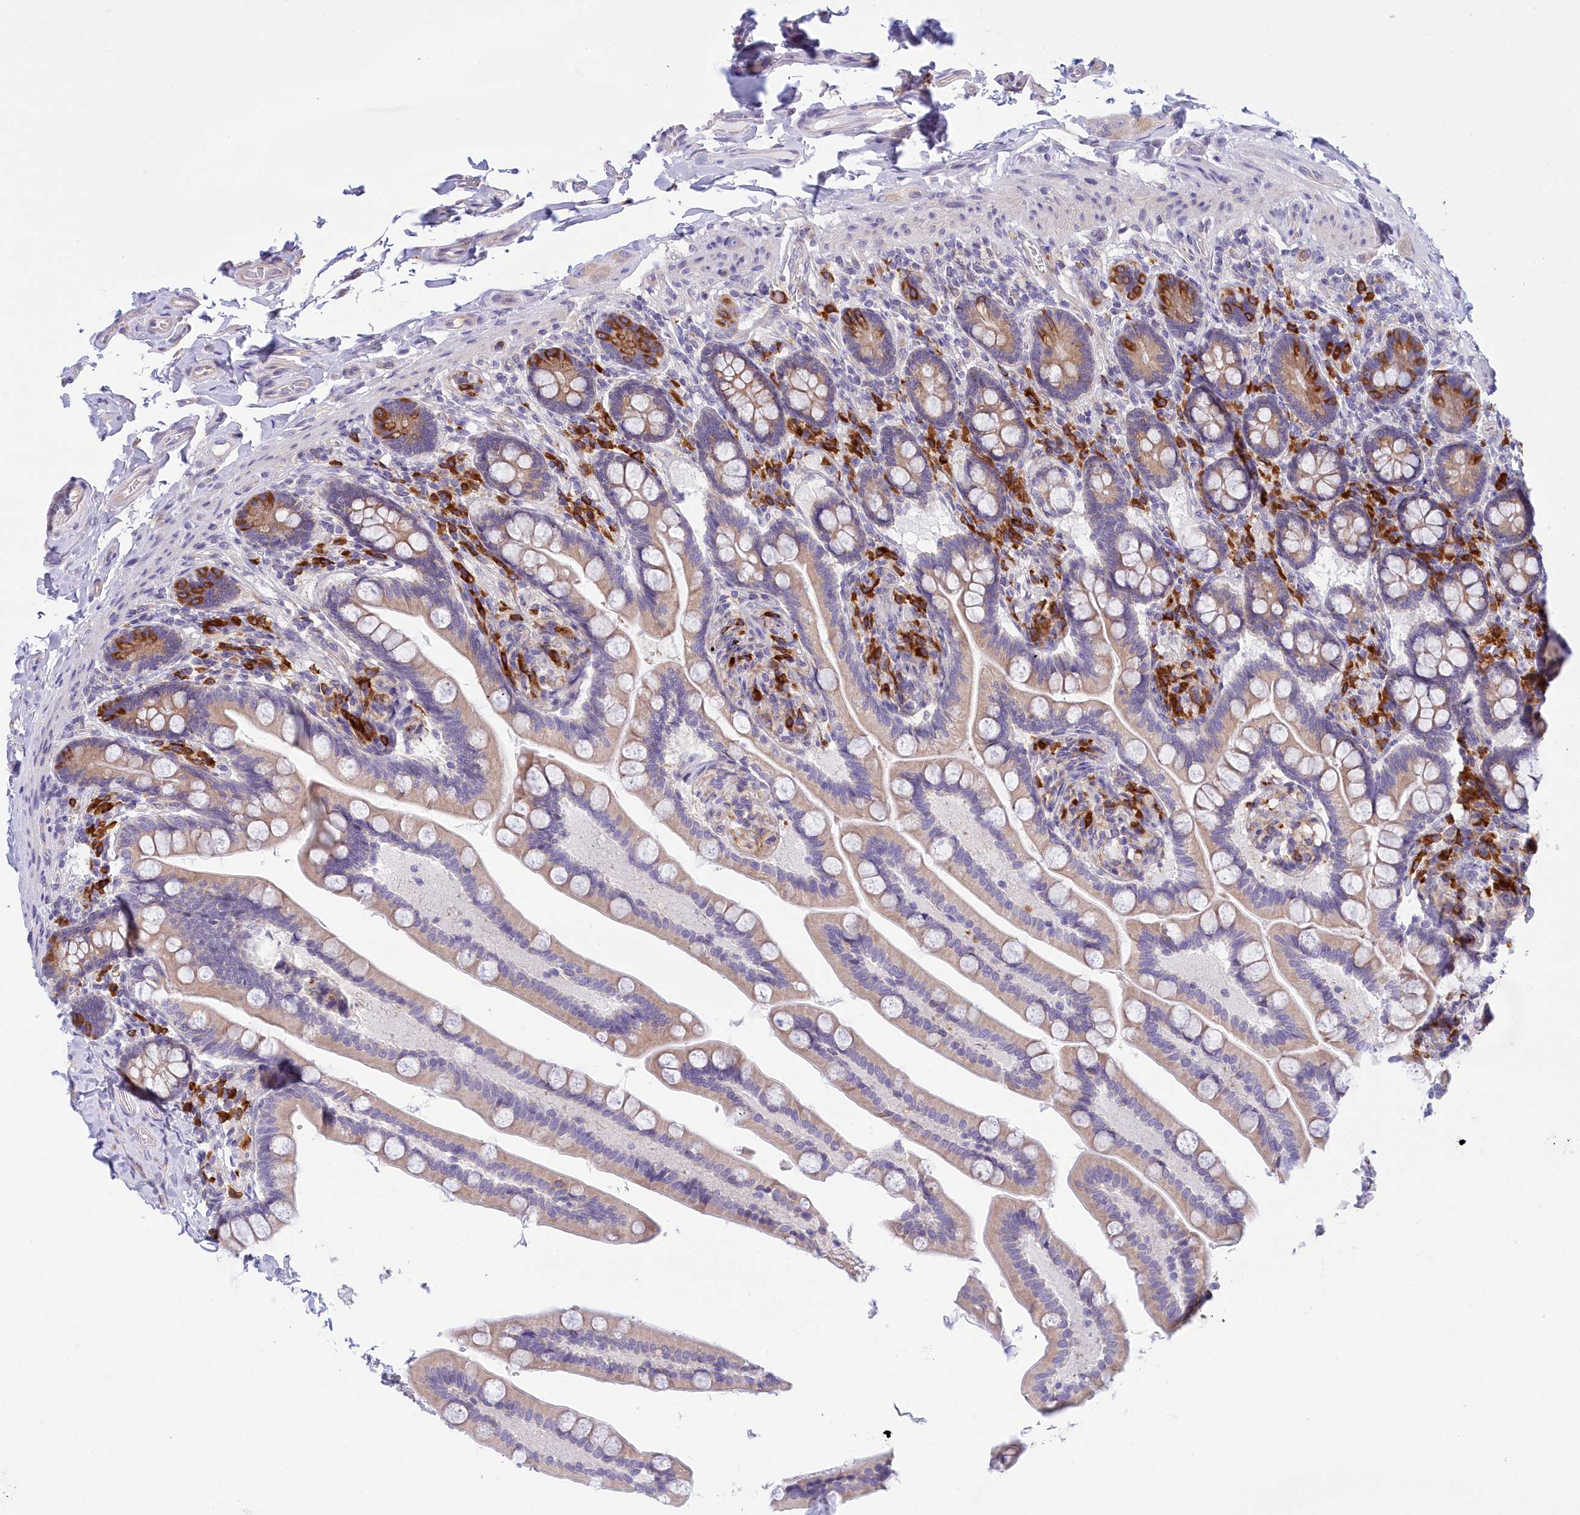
{"staining": {"intensity": "moderate", "quantity": "25%-75%", "location": "cytoplasmic/membranous"}, "tissue": "small intestine", "cell_type": "Glandular cells", "image_type": "normal", "snomed": [{"axis": "morphology", "description": "Normal tissue, NOS"}, {"axis": "topography", "description": "Small intestine"}], "caption": "Unremarkable small intestine shows moderate cytoplasmic/membranous expression in approximately 25%-75% of glandular cells.", "gene": "HM13", "patient": {"sex": "female", "age": 64}}